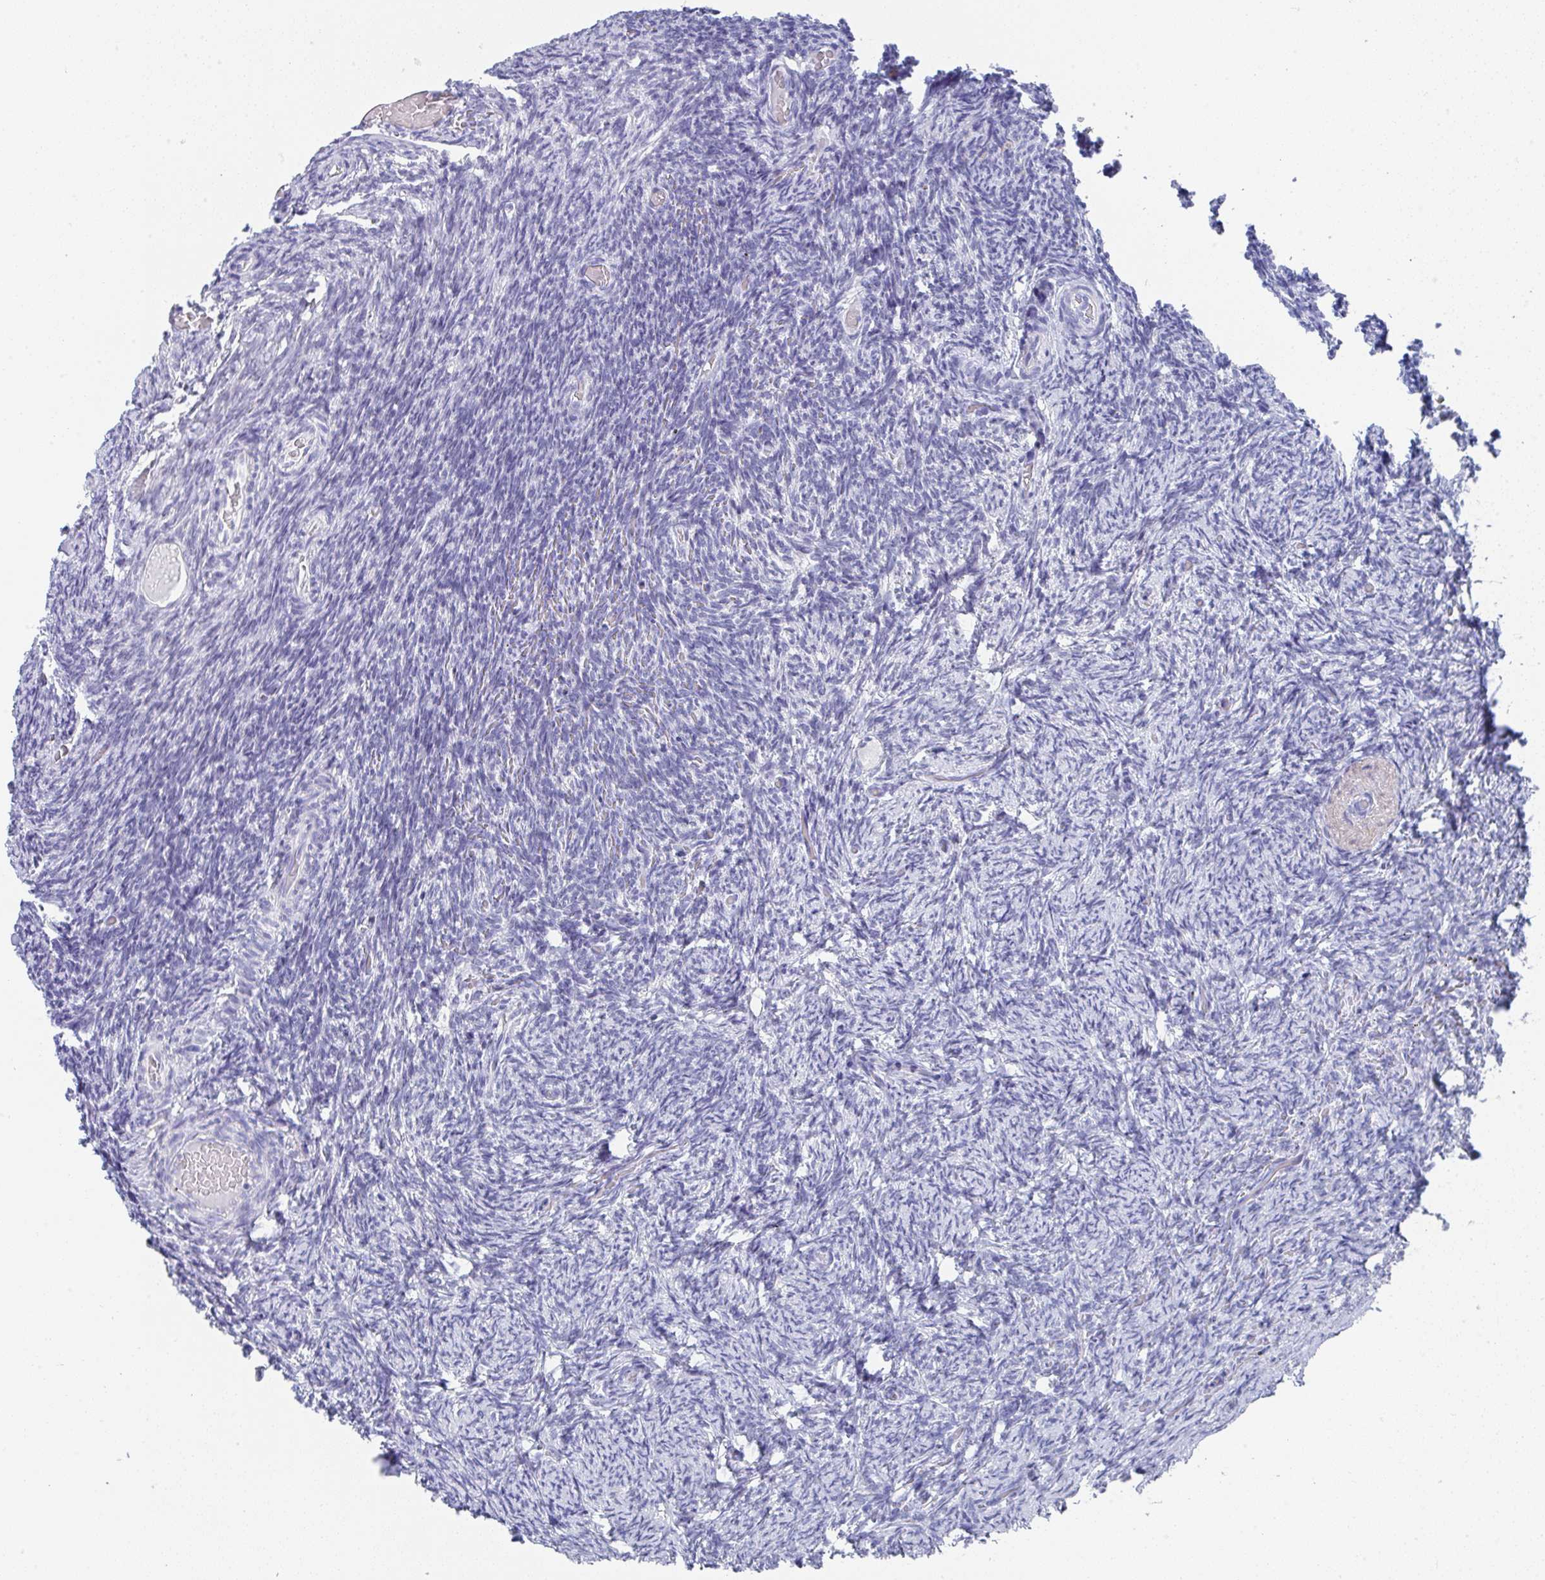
{"staining": {"intensity": "negative", "quantity": "none", "location": "none"}, "tissue": "ovary", "cell_type": "Follicle cells", "image_type": "normal", "snomed": [{"axis": "morphology", "description": "Normal tissue, NOS"}, {"axis": "topography", "description": "Ovary"}], "caption": "Unremarkable ovary was stained to show a protein in brown. There is no significant staining in follicle cells. Brightfield microscopy of immunohistochemistry stained with DAB (brown) and hematoxylin (blue), captured at high magnification.", "gene": "TNFRSF8", "patient": {"sex": "female", "age": 34}}